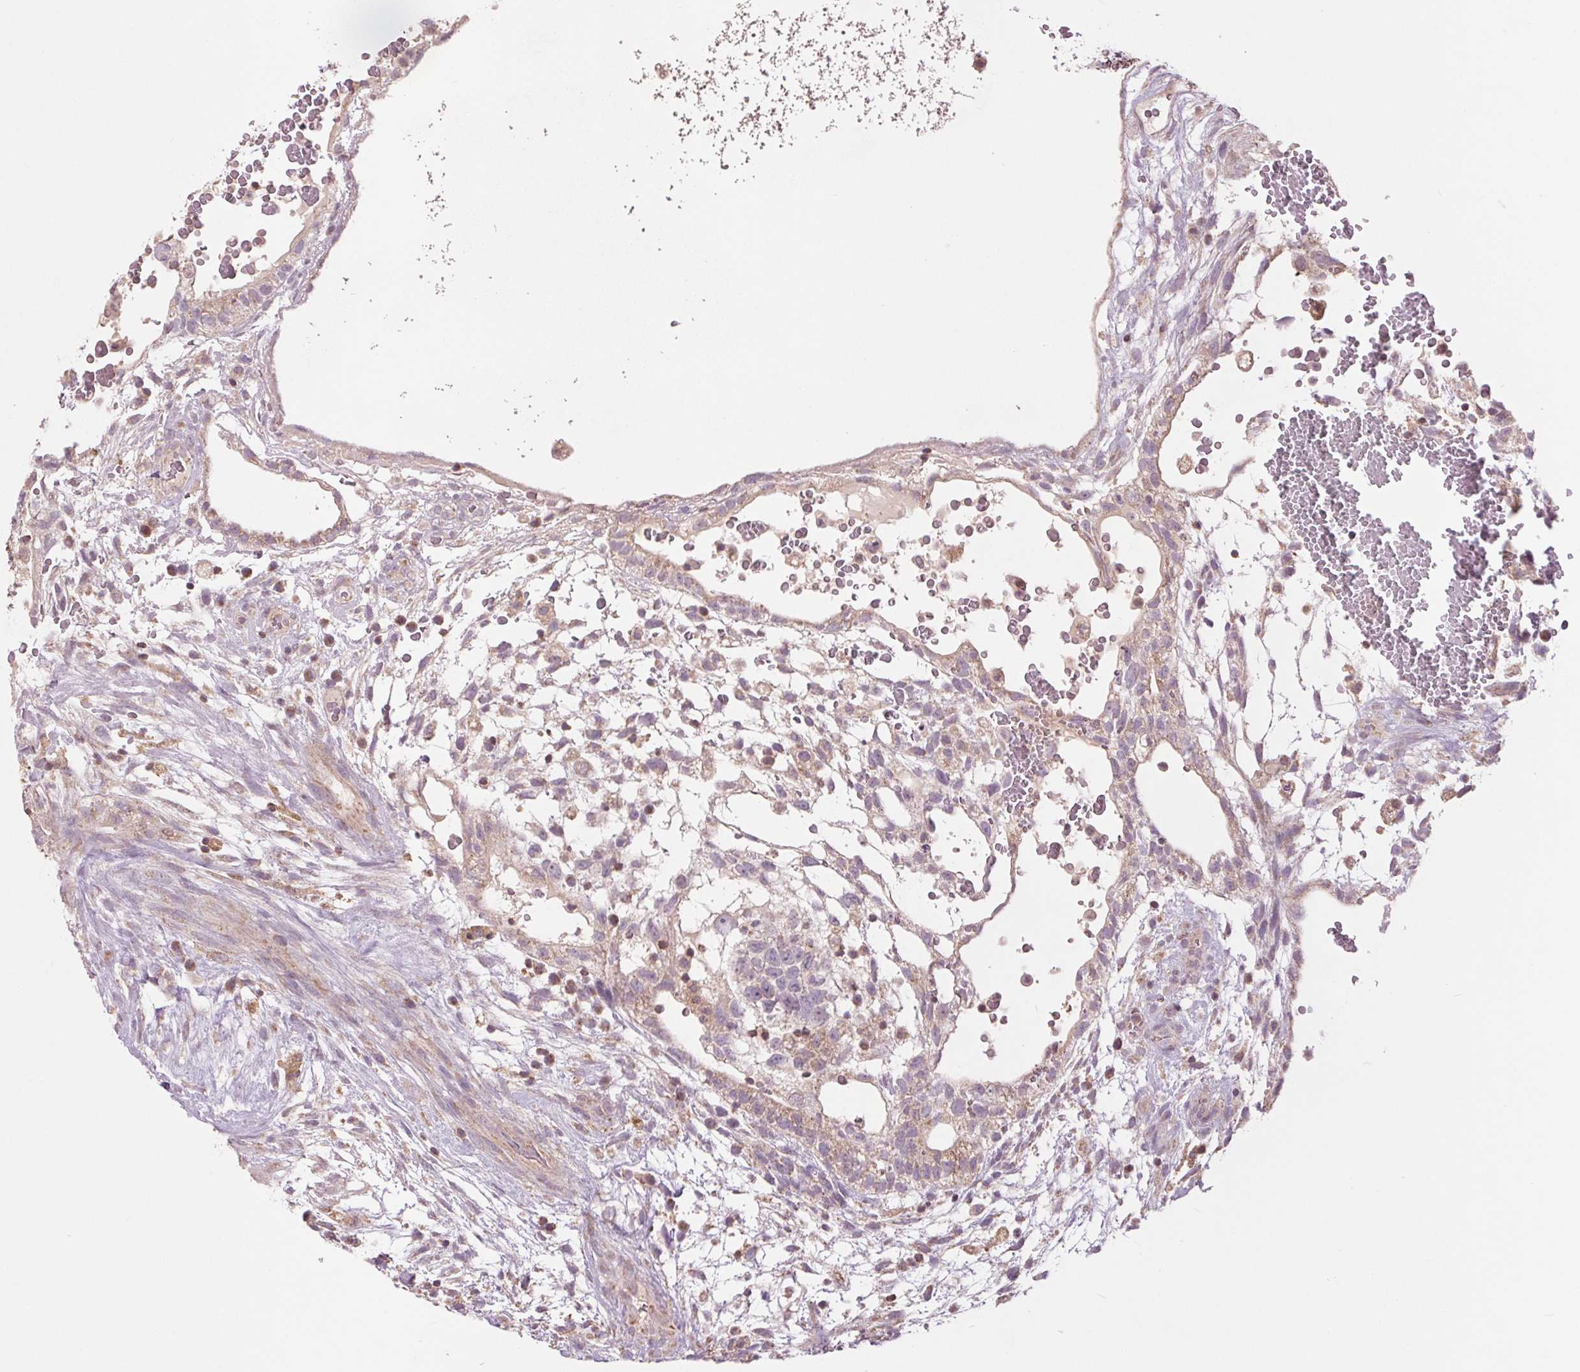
{"staining": {"intensity": "weak", "quantity": ">75%", "location": "cytoplasmic/membranous"}, "tissue": "testis cancer", "cell_type": "Tumor cells", "image_type": "cancer", "snomed": [{"axis": "morphology", "description": "Normal tissue, NOS"}, {"axis": "morphology", "description": "Carcinoma, Embryonal, NOS"}, {"axis": "topography", "description": "Testis"}], "caption": "Immunohistochemical staining of human testis cancer displays low levels of weak cytoplasmic/membranous protein expression in approximately >75% of tumor cells. The staining is performed using DAB brown chromogen to label protein expression. The nuclei are counter-stained blue using hematoxylin.", "gene": "MAP3K5", "patient": {"sex": "male", "age": 32}}